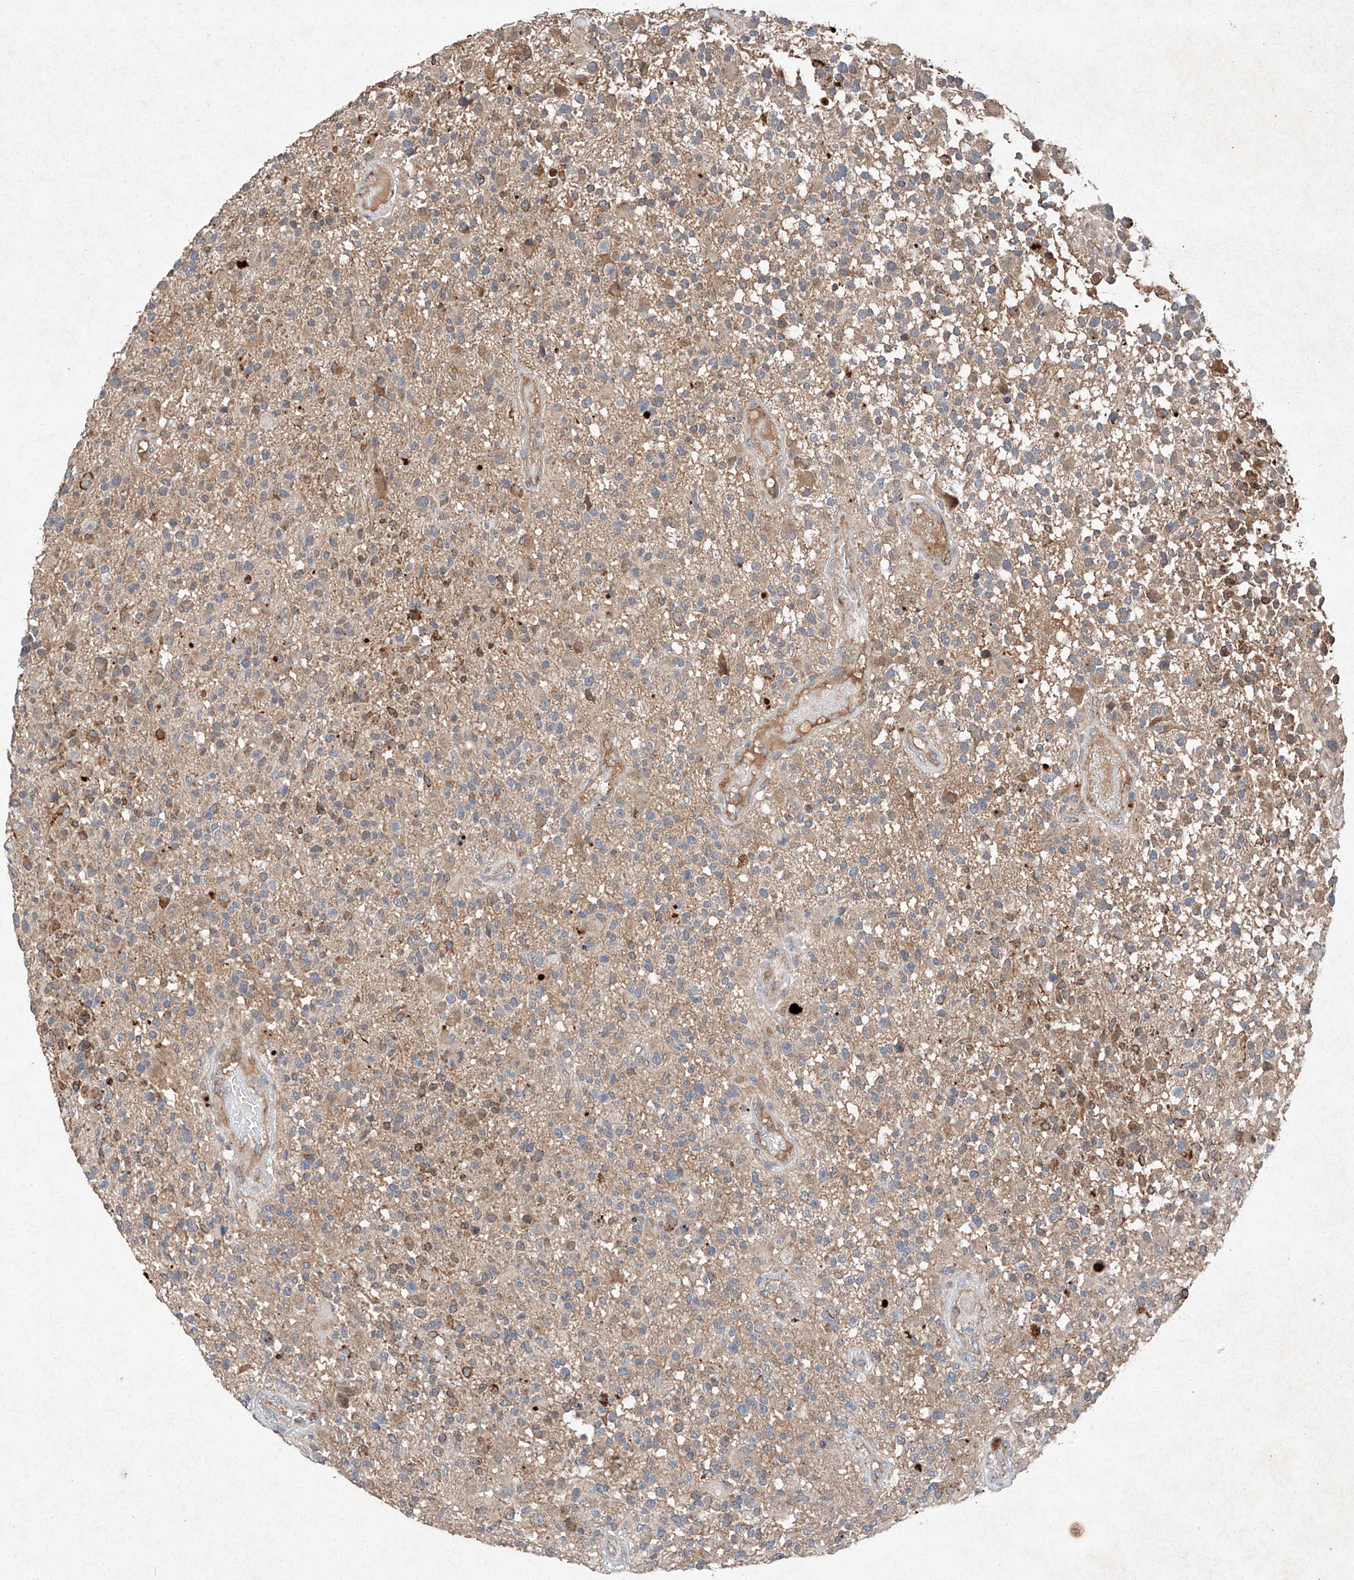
{"staining": {"intensity": "weak", "quantity": "25%-75%", "location": "cytoplasmic/membranous"}, "tissue": "glioma", "cell_type": "Tumor cells", "image_type": "cancer", "snomed": [{"axis": "morphology", "description": "Glioma, malignant, High grade"}, {"axis": "morphology", "description": "Glioblastoma, NOS"}, {"axis": "topography", "description": "Brain"}], "caption": "This is an image of IHC staining of glioma, which shows weak expression in the cytoplasmic/membranous of tumor cells.", "gene": "RUSC1", "patient": {"sex": "male", "age": 60}}